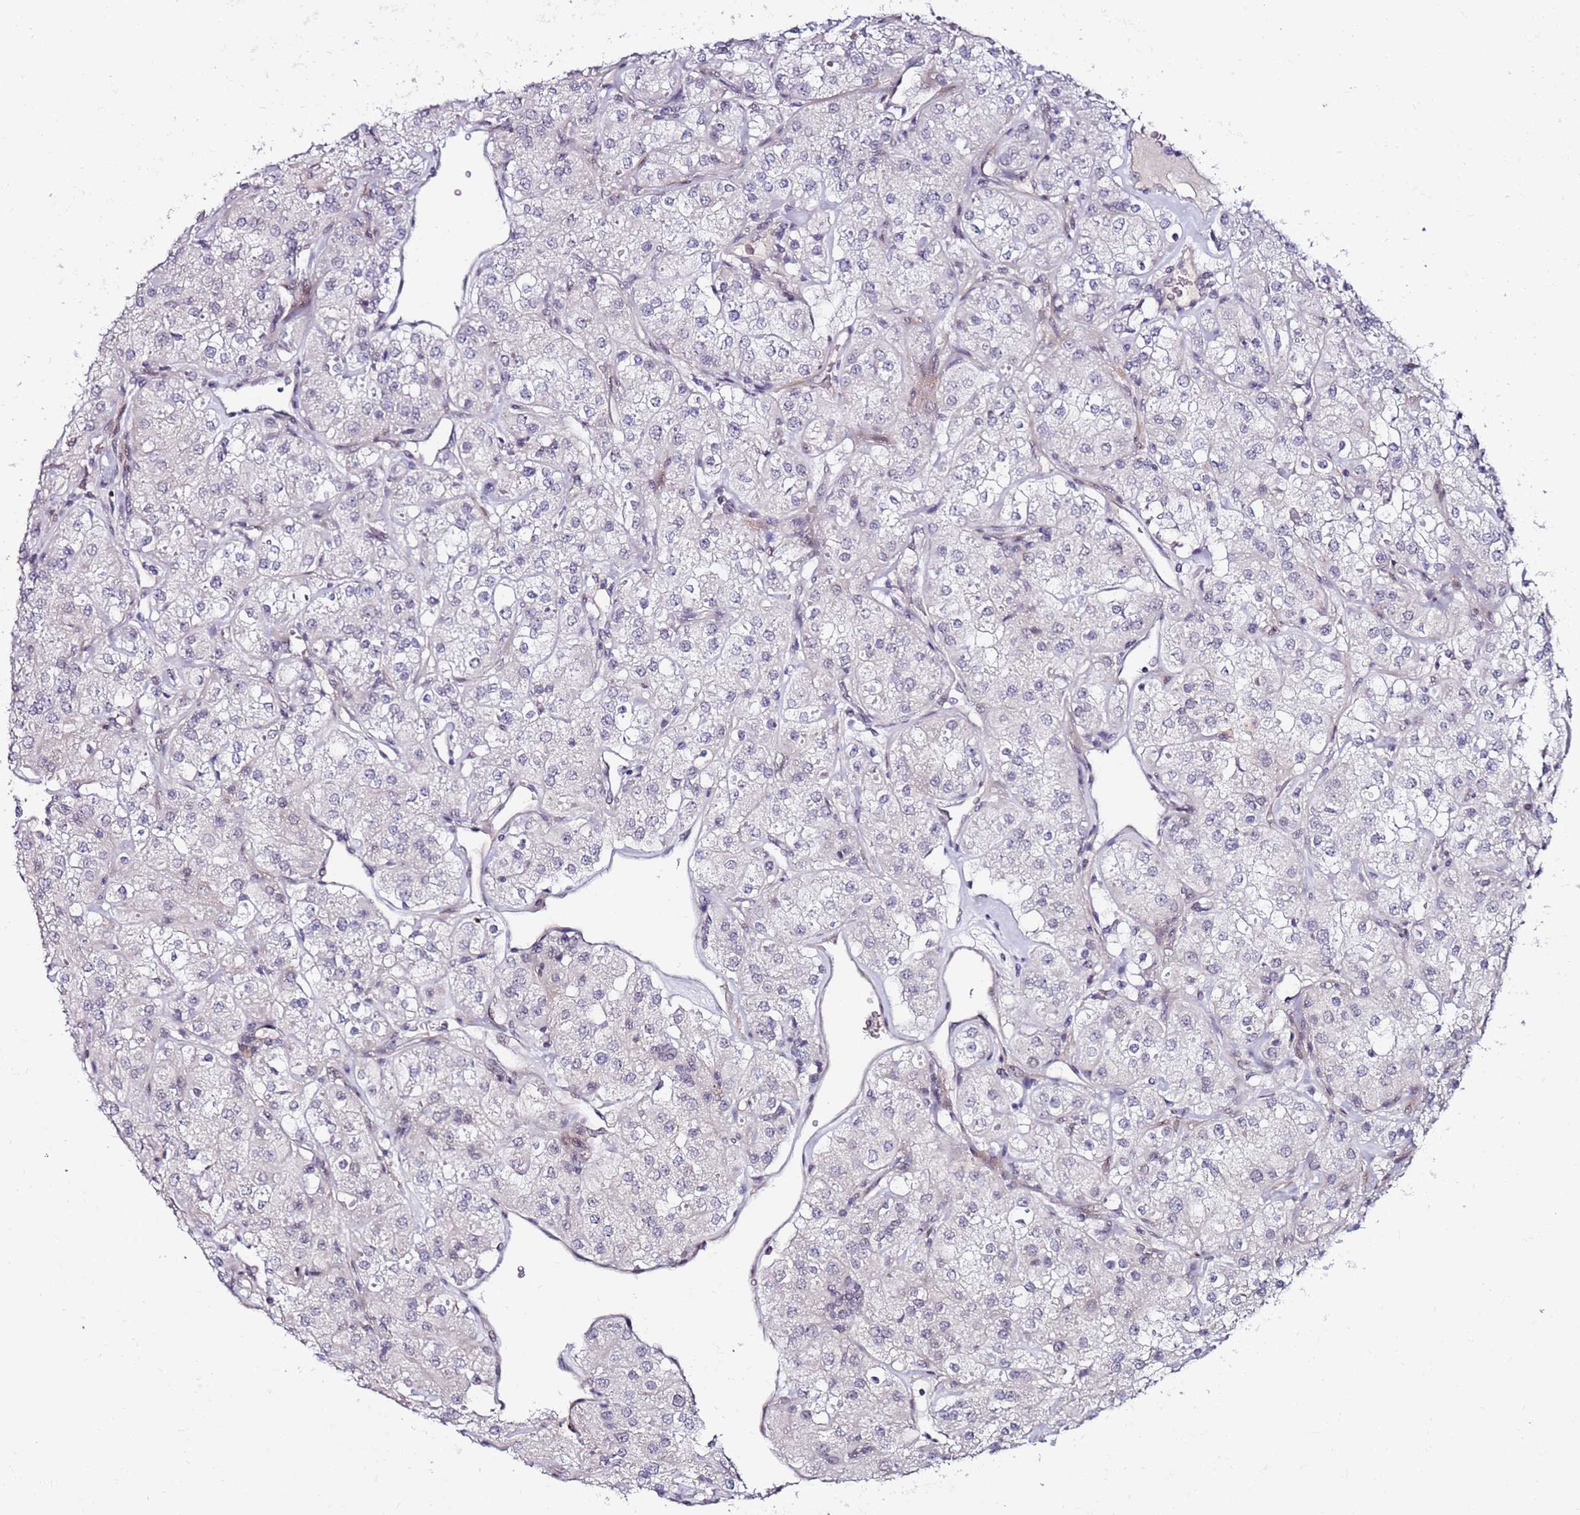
{"staining": {"intensity": "negative", "quantity": "none", "location": "none"}, "tissue": "renal cancer", "cell_type": "Tumor cells", "image_type": "cancer", "snomed": [{"axis": "morphology", "description": "Adenocarcinoma, NOS"}, {"axis": "topography", "description": "Kidney"}], "caption": "The immunohistochemistry (IHC) image has no significant positivity in tumor cells of renal cancer (adenocarcinoma) tissue.", "gene": "DUSP28", "patient": {"sex": "male", "age": 77}}